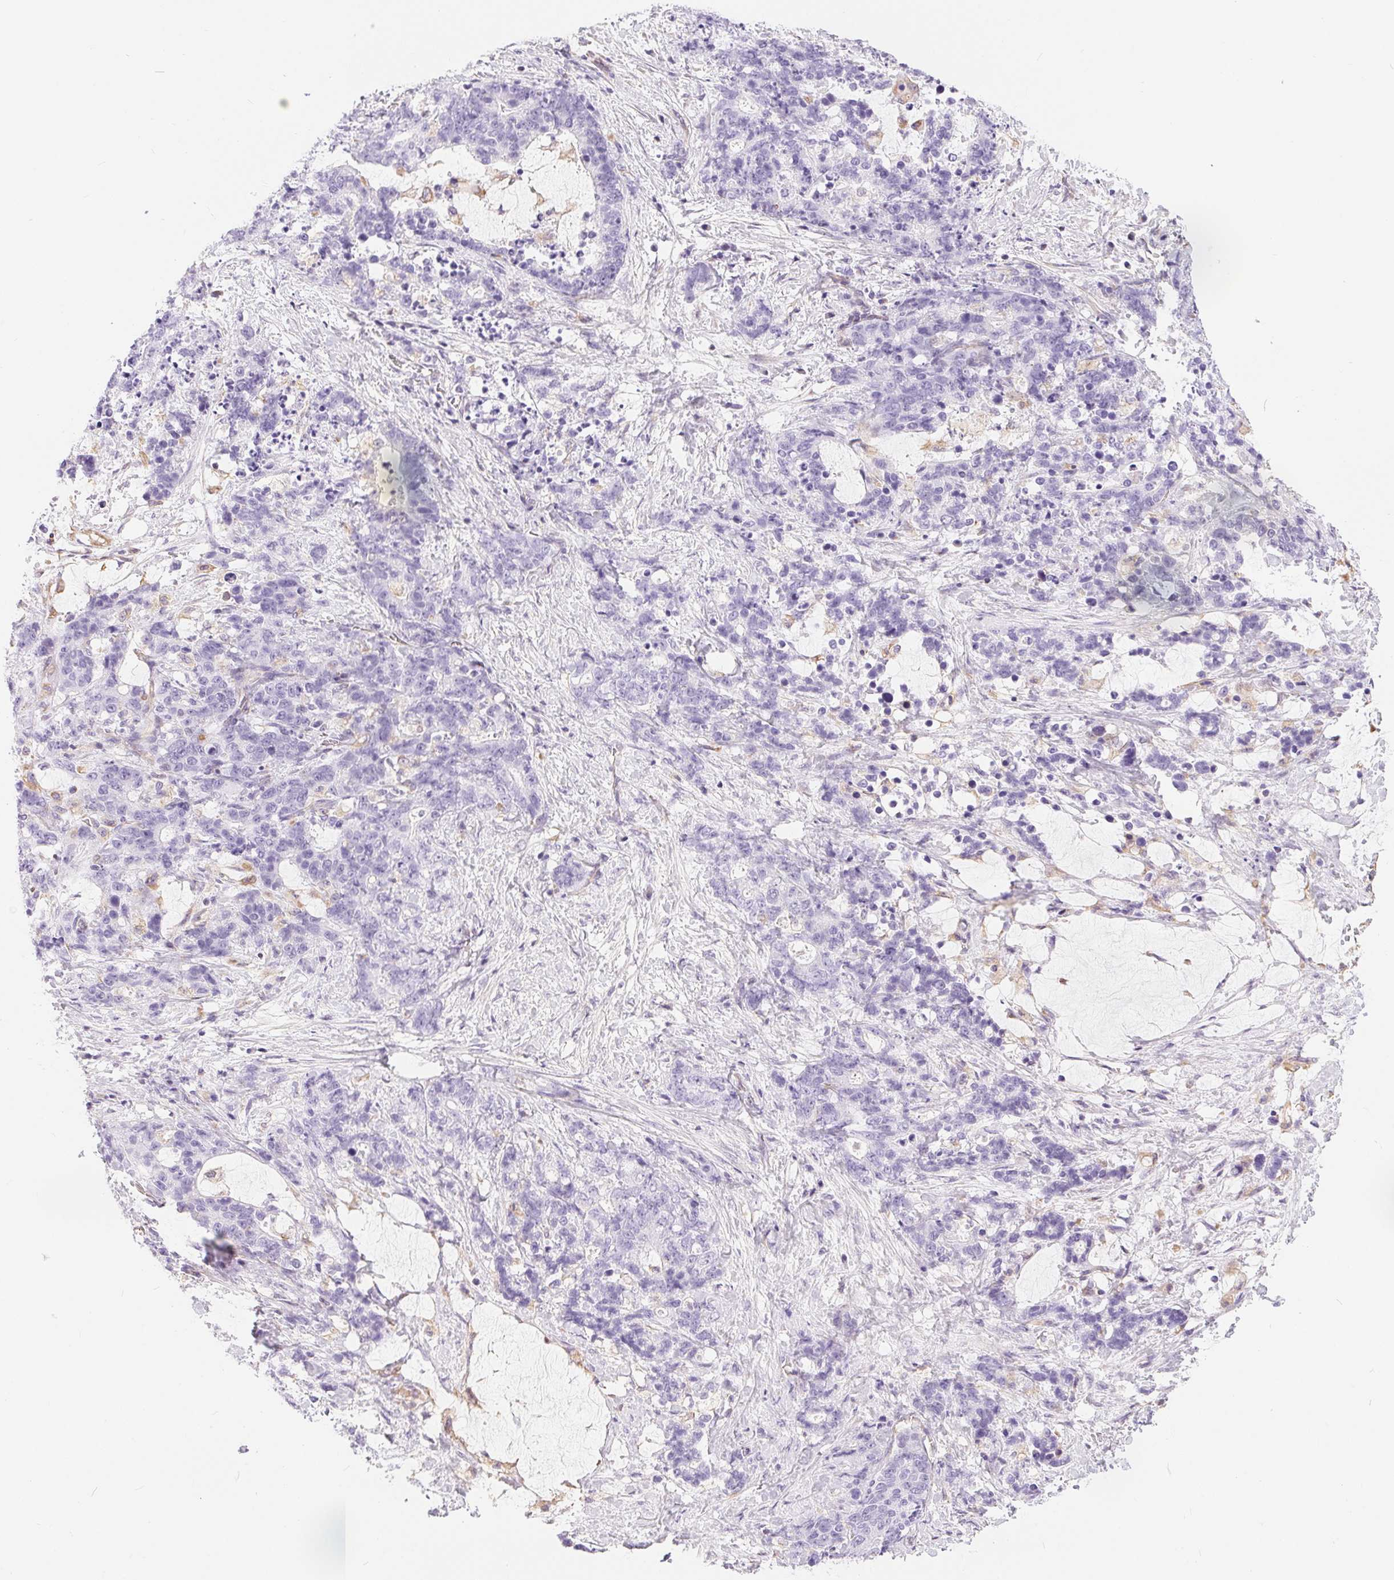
{"staining": {"intensity": "negative", "quantity": "none", "location": "none"}, "tissue": "stomach cancer", "cell_type": "Tumor cells", "image_type": "cancer", "snomed": [{"axis": "morphology", "description": "Normal tissue, NOS"}, {"axis": "morphology", "description": "Adenocarcinoma, NOS"}, {"axis": "topography", "description": "Stomach"}], "caption": "A high-resolution histopathology image shows immunohistochemistry (IHC) staining of stomach cancer (adenocarcinoma), which exhibits no significant staining in tumor cells.", "gene": "GFAP", "patient": {"sex": "female", "age": 64}}